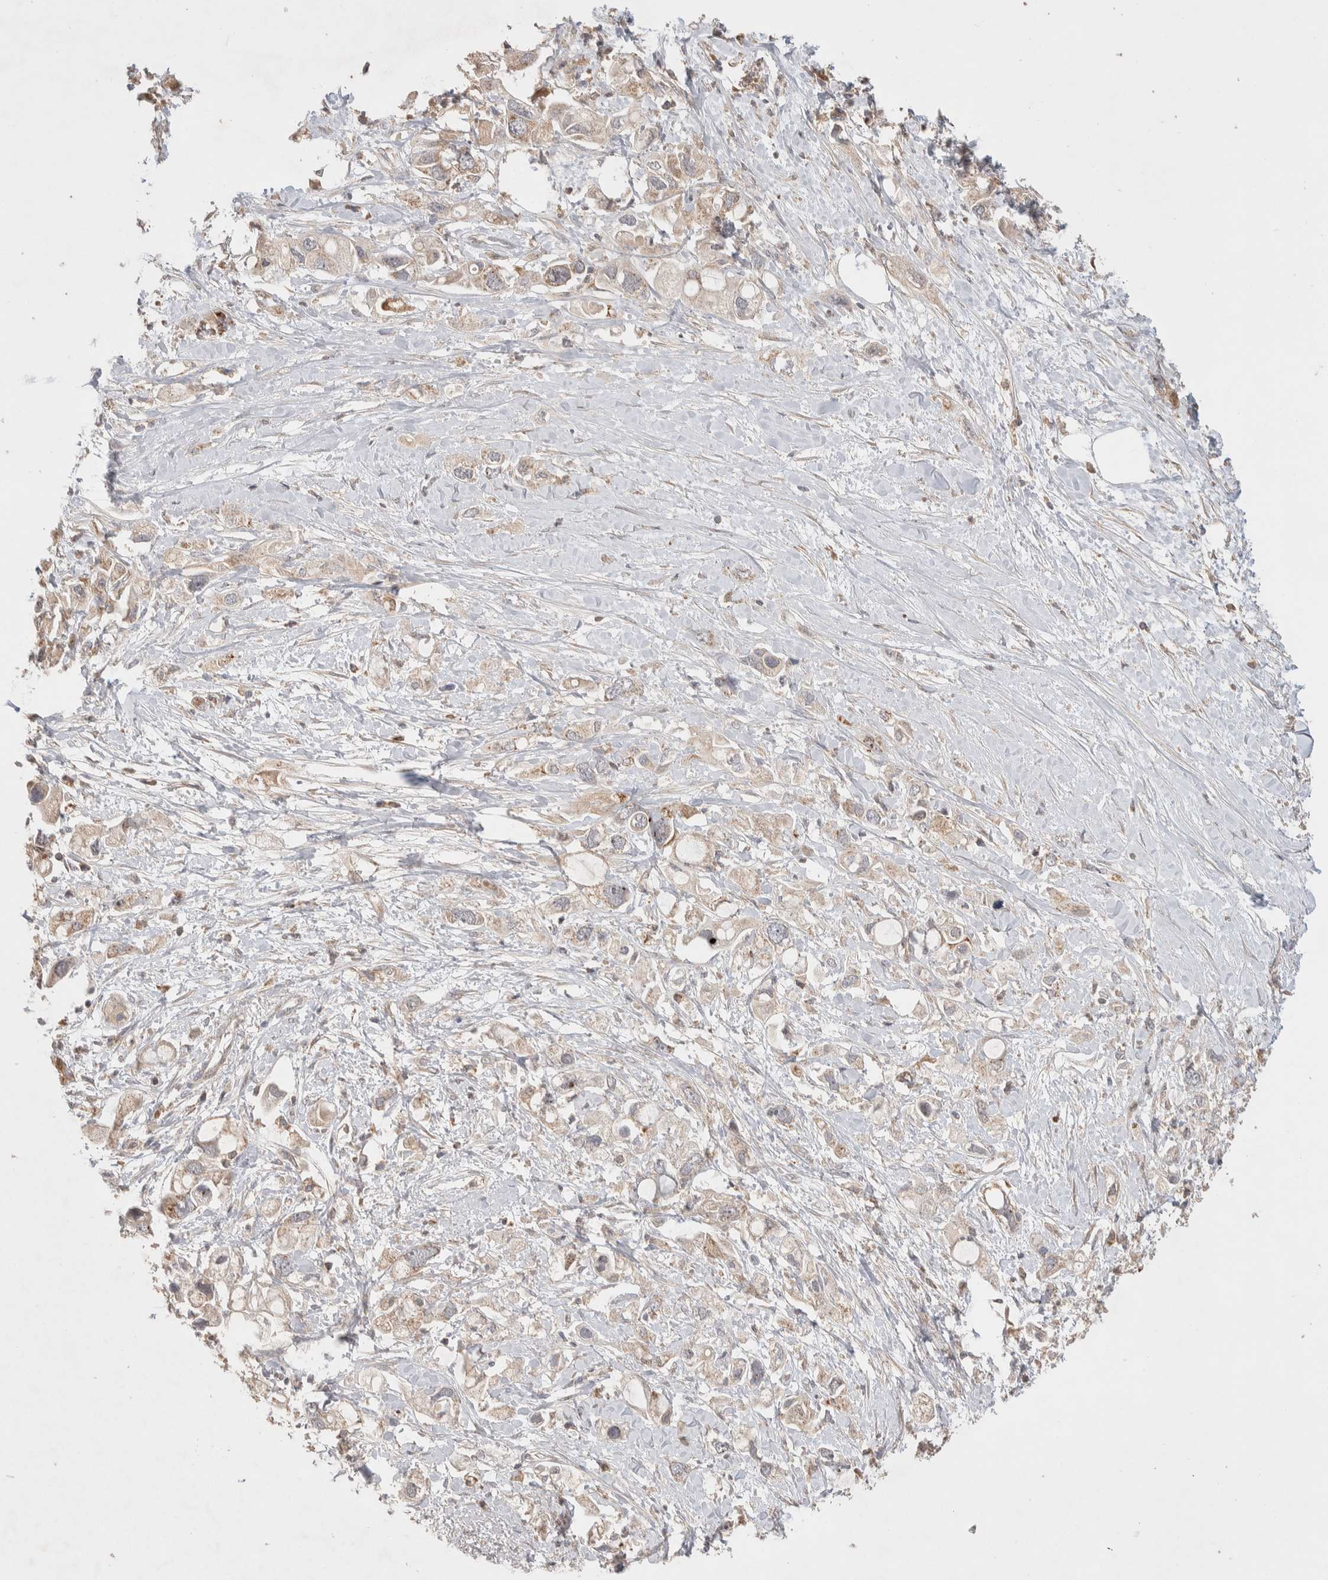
{"staining": {"intensity": "weak", "quantity": "<25%", "location": "cytoplasmic/membranous"}, "tissue": "pancreatic cancer", "cell_type": "Tumor cells", "image_type": "cancer", "snomed": [{"axis": "morphology", "description": "Adenocarcinoma, NOS"}, {"axis": "topography", "description": "Pancreas"}], "caption": "Immunohistochemistry (IHC) micrograph of neoplastic tissue: pancreatic adenocarcinoma stained with DAB reveals no significant protein positivity in tumor cells.", "gene": "DEPTOR", "patient": {"sex": "female", "age": 56}}